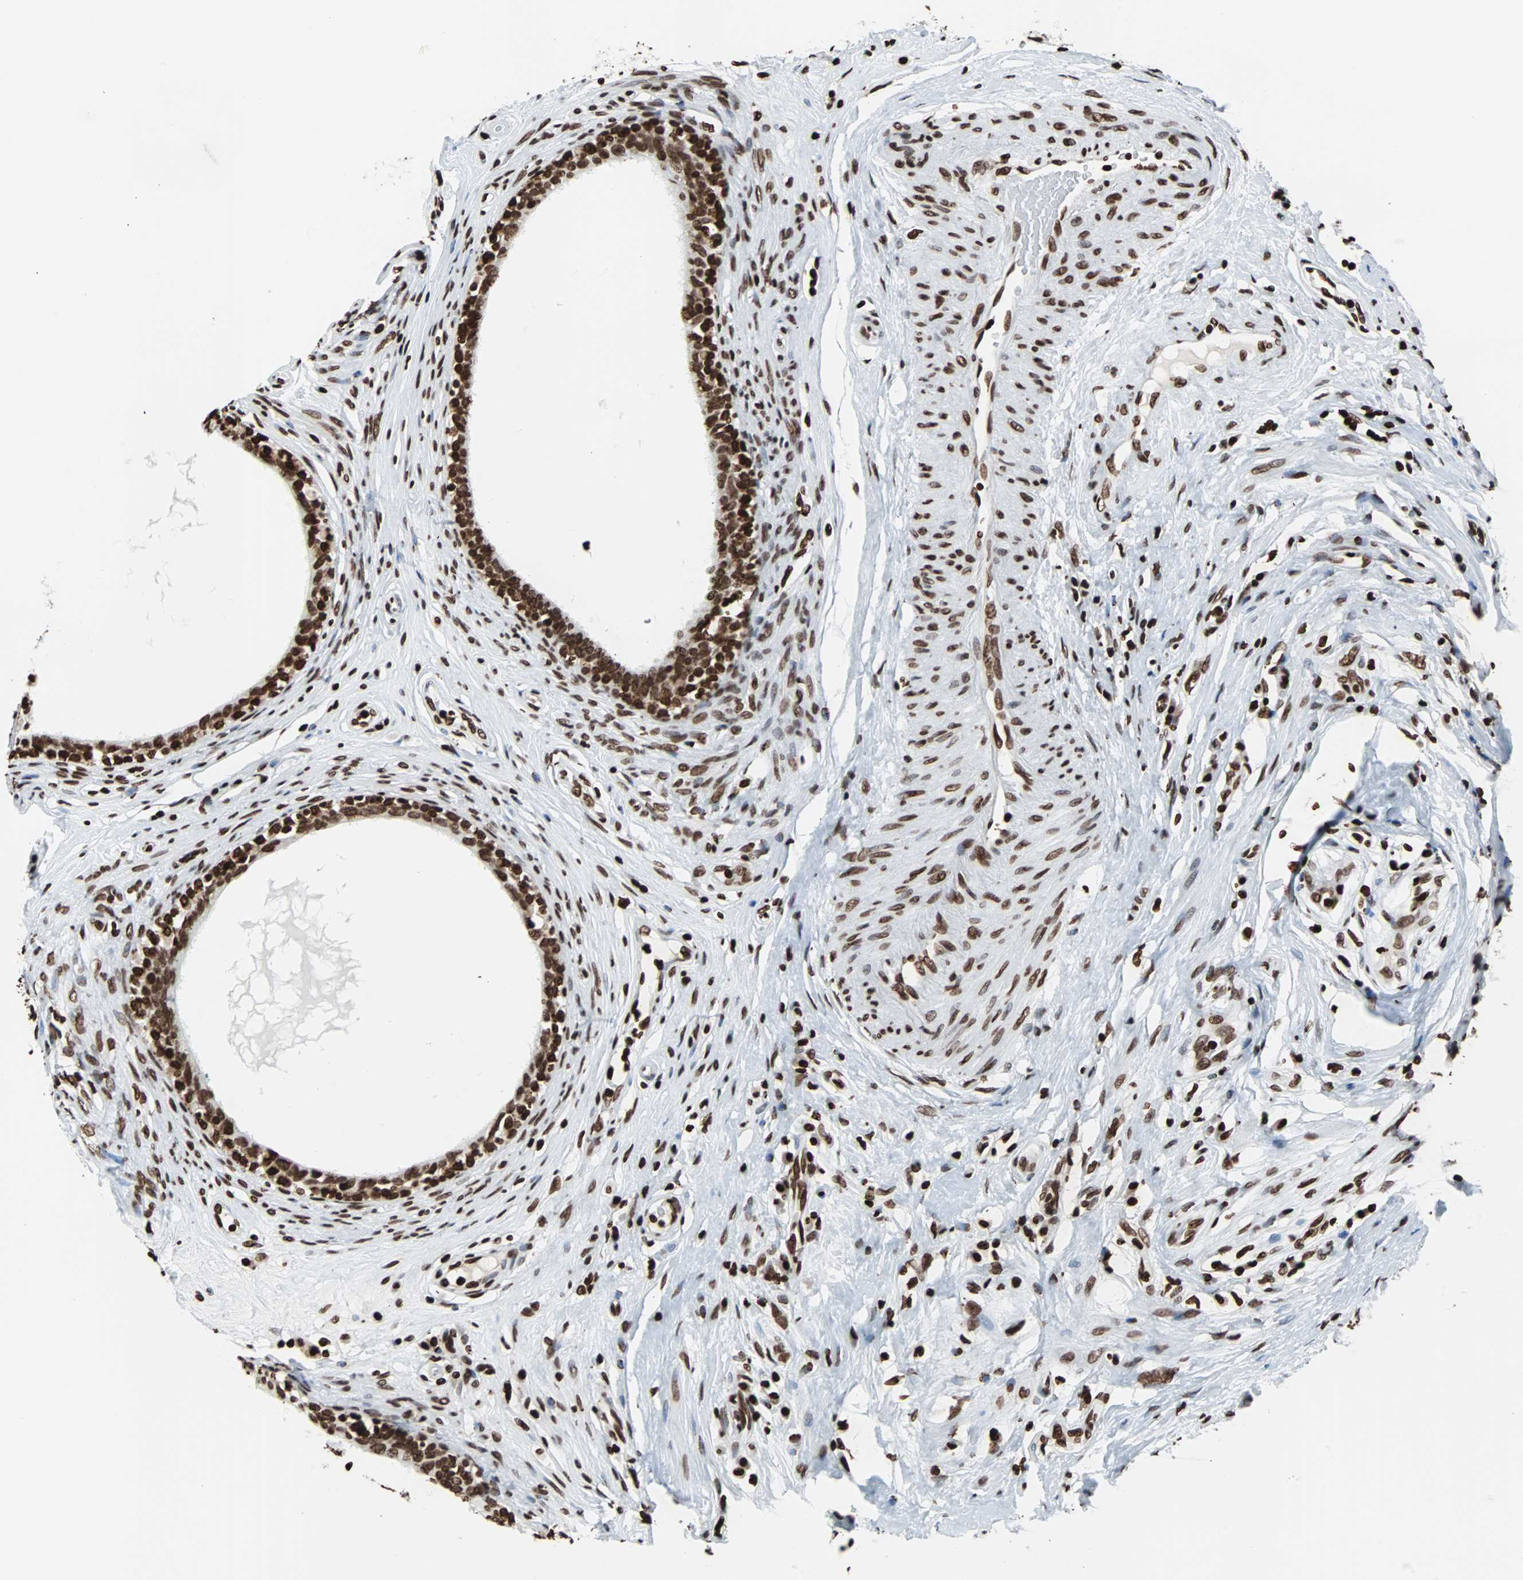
{"staining": {"intensity": "strong", "quantity": ">75%", "location": "nuclear"}, "tissue": "epididymis", "cell_type": "Glandular cells", "image_type": "normal", "snomed": [{"axis": "morphology", "description": "Normal tissue, NOS"}, {"axis": "morphology", "description": "Inflammation, NOS"}, {"axis": "topography", "description": "Epididymis"}], "caption": "Approximately >75% of glandular cells in benign epididymis display strong nuclear protein expression as visualized by brown immunohistochemical staining.", "gene": "H2BC18", "patient": {"sex": "male", "age": 84}}